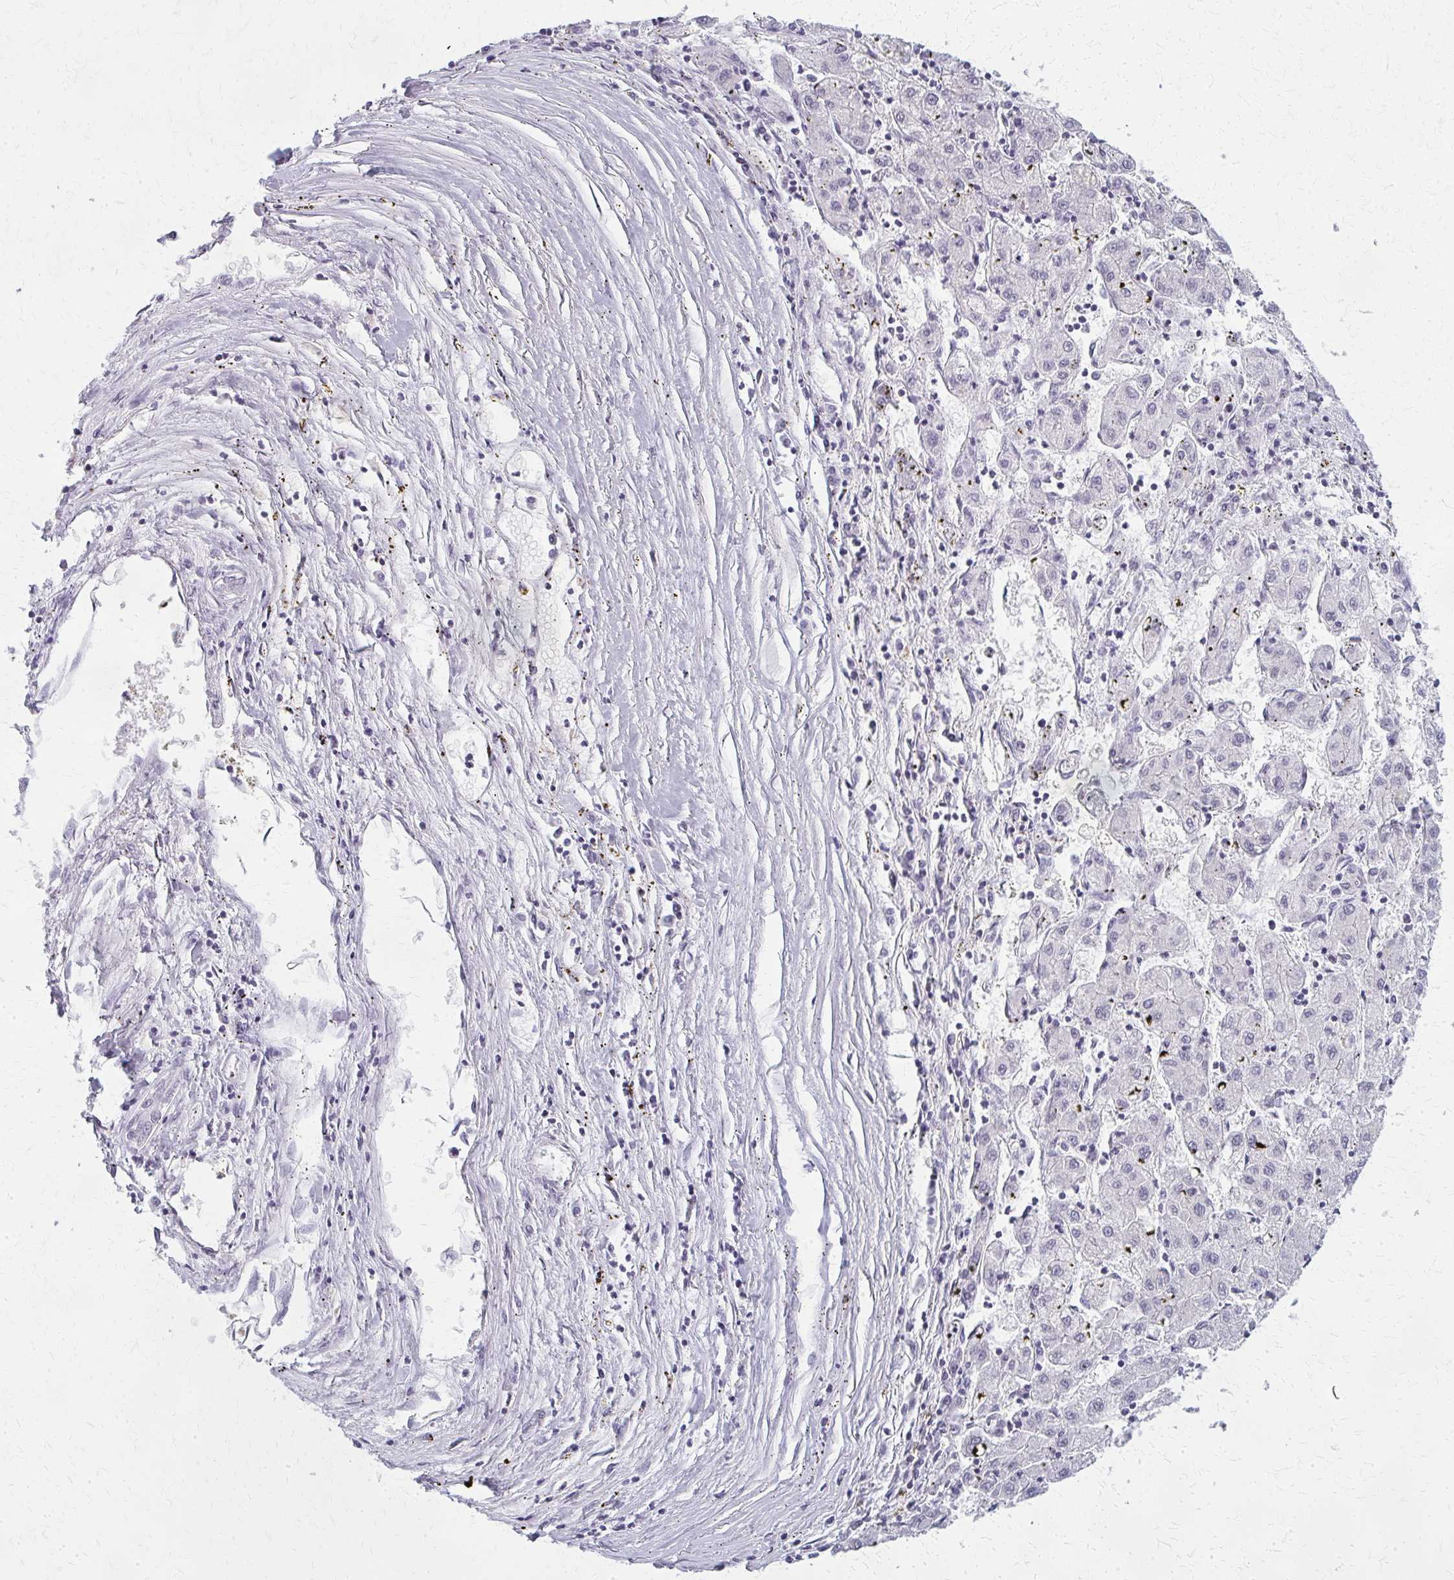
{"staining": {"intensity": "negative", "quantity": "none", "location": "none"}, "tissue": "liver cancer", "cell_type": "Tumor cells", "image_type": "cancer", "snomed": [{"axis": "morphology", "description": "Carcinoma, Hepatocellular, NOS"}, {"axis": "topography", "description": "Liver"}], "caption": "IHC of human liver cancer displays no expression in tumor cells.", "gene": "CASQ2", "patient": {"sex": "male", "age": 72}}